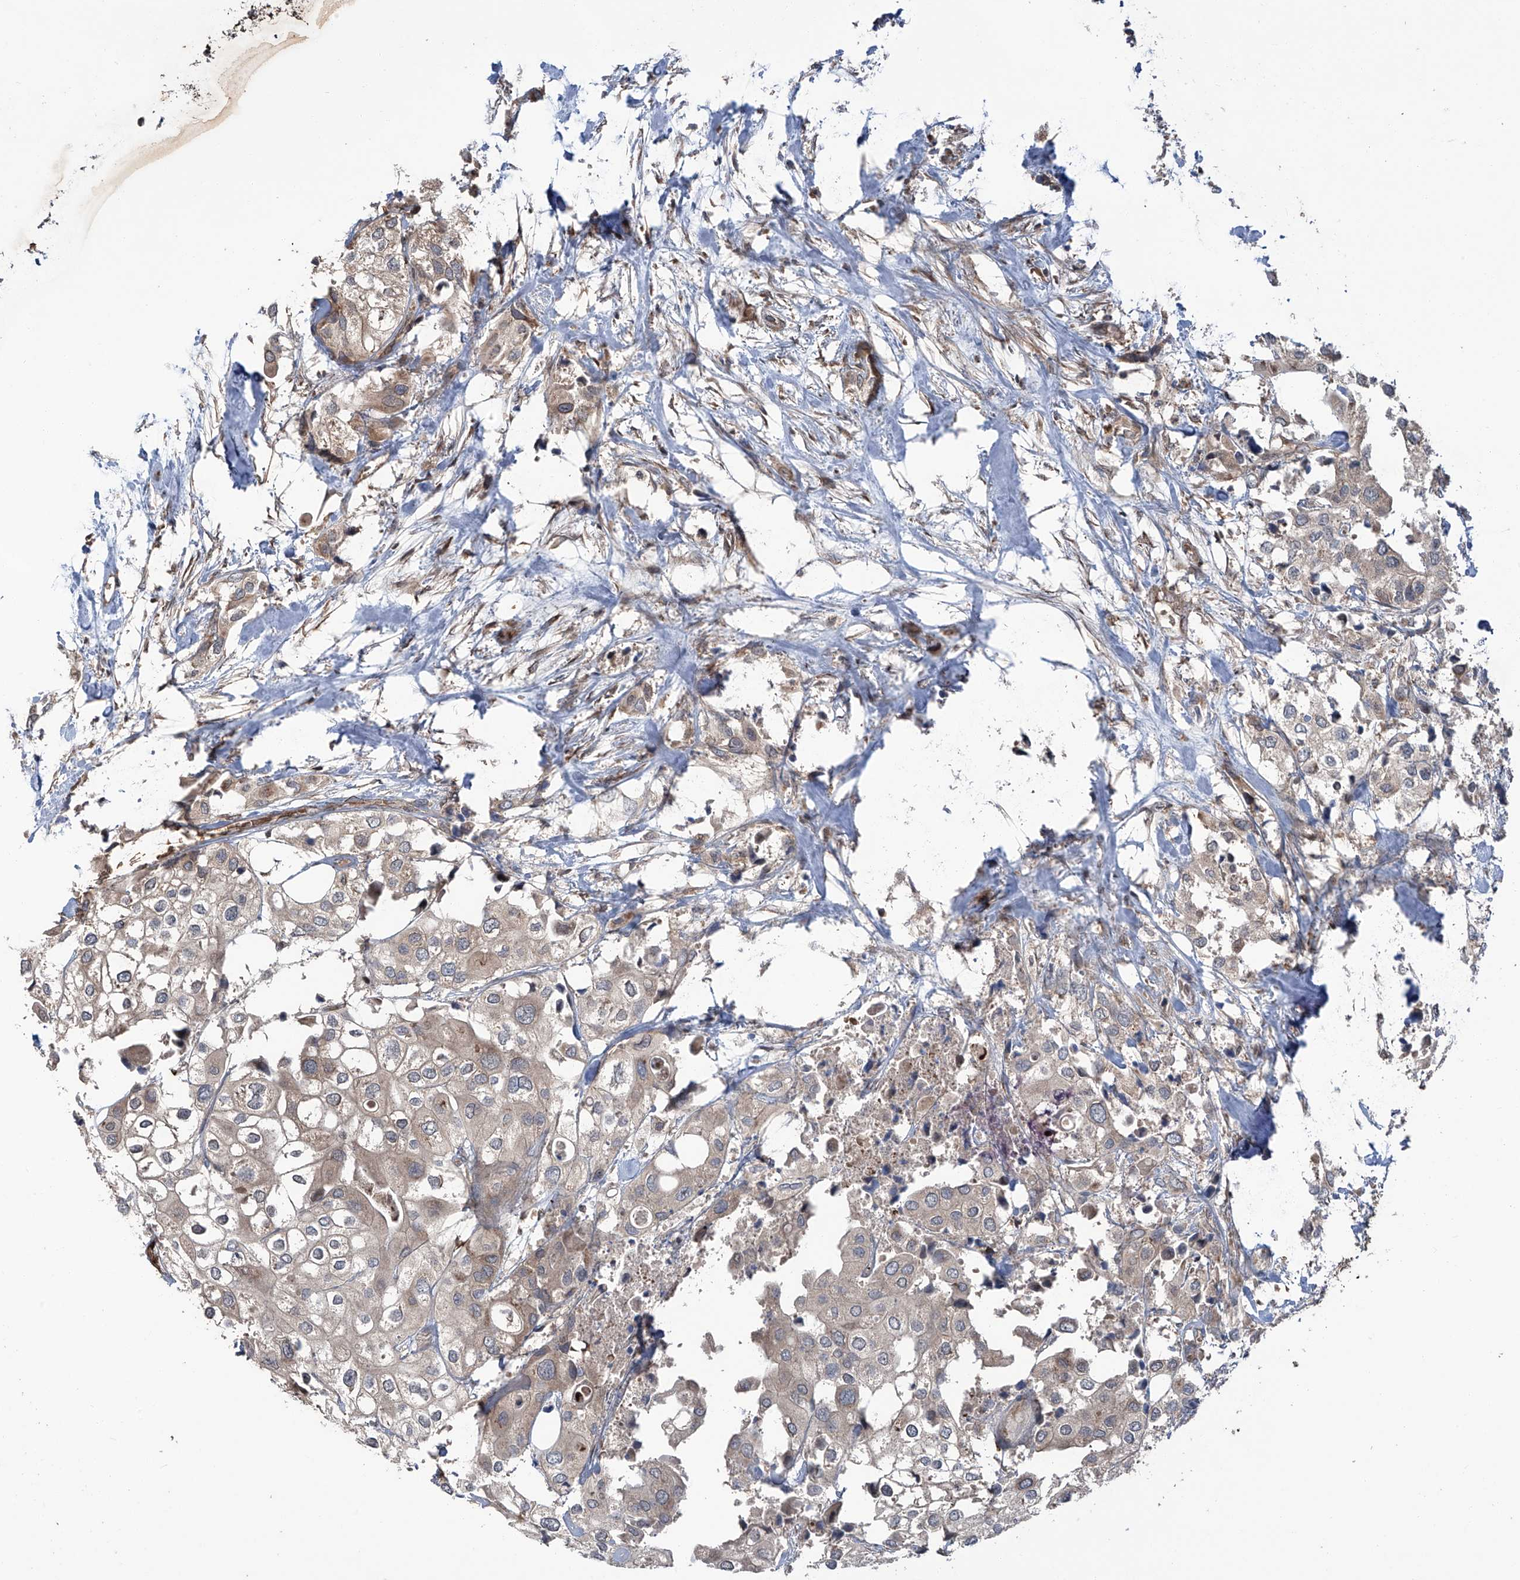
{"staining": {"intensity": "negative", "quantity": "none", "location": "none"}, "tissue": "urothelial cancer", "cell_type": "Tumor cells", "image_type": "cancer", "snomed": [{"axis": "morphology", "description": "Urothelial carcinoma, High grade"}, {"axis": "topography", "description": "Urinary bladder"}], "caption": "High power microscopy photomicrograph of an immunohistochemistry (IHC) image of urothelial carcinoma (high-grade), revealing no significant staining in tumor cells.", "gene": "ZDHHC9", "patient": {"sex": "male", "age": 64}}